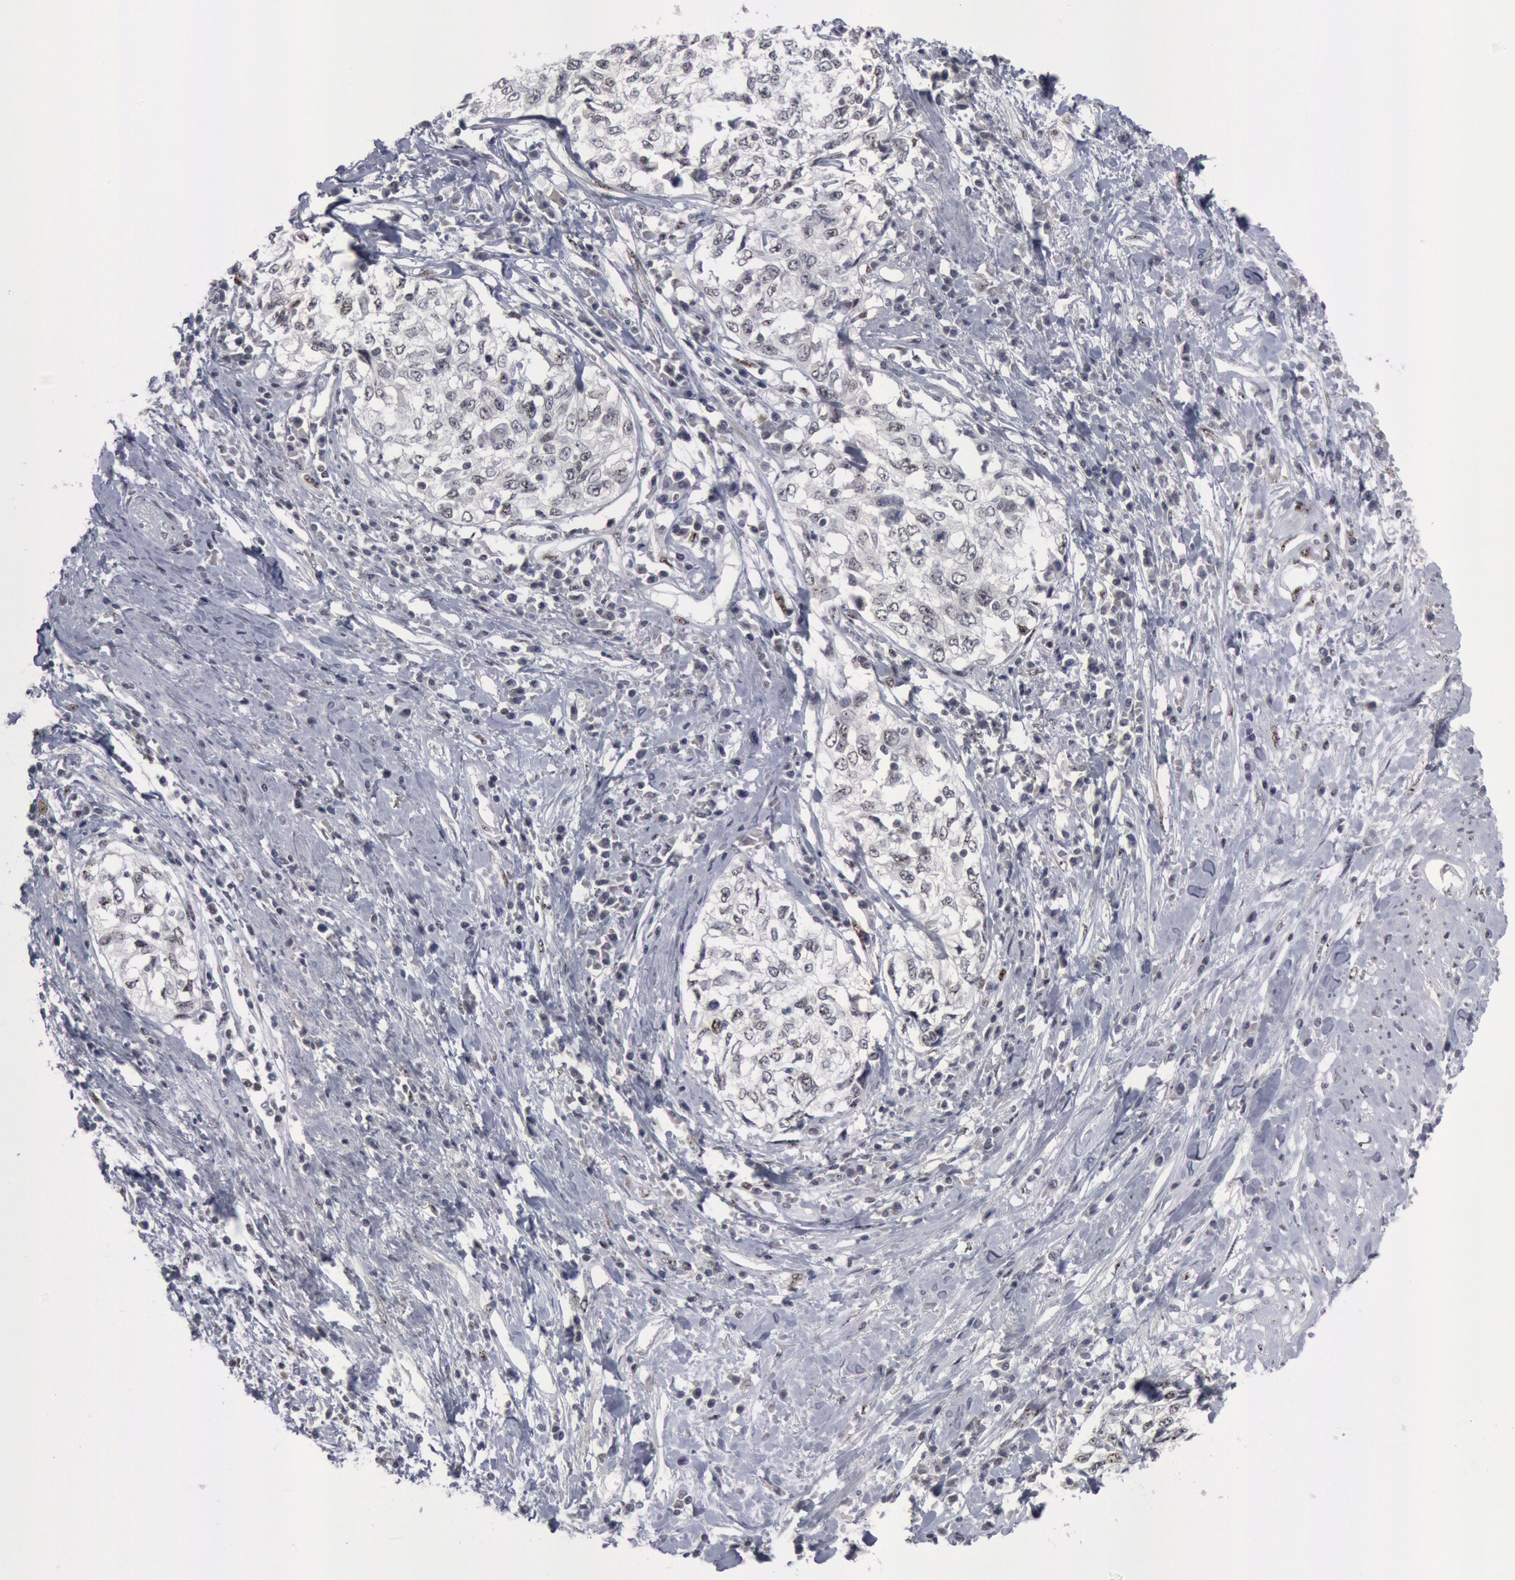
{"staining": {"intensity": "negative", "quantity": "none", "location": "none"}, "tissue": "cervical cancer", "cell_type": "Tumor cells", "image_type": "cancer", "snomed": [{"axis": "morphology", "description": "Squamous cell carcinoma, NOS"}, {"axis": "topography", "description": "Cervix"}], "caption": "The photomicrograph exhibits no staining of tumor cells in cervical cancer (squamous cell carcinoma). The staining was performed using DAB (3,3'-diaminobenzidine) to visualize the protein expression in brown, while the nuclei were stained in blue with hematoxylin (Magnification: 20x).", "gene": "FOXO1", "patient": {"sex": "female", "age": 57}}